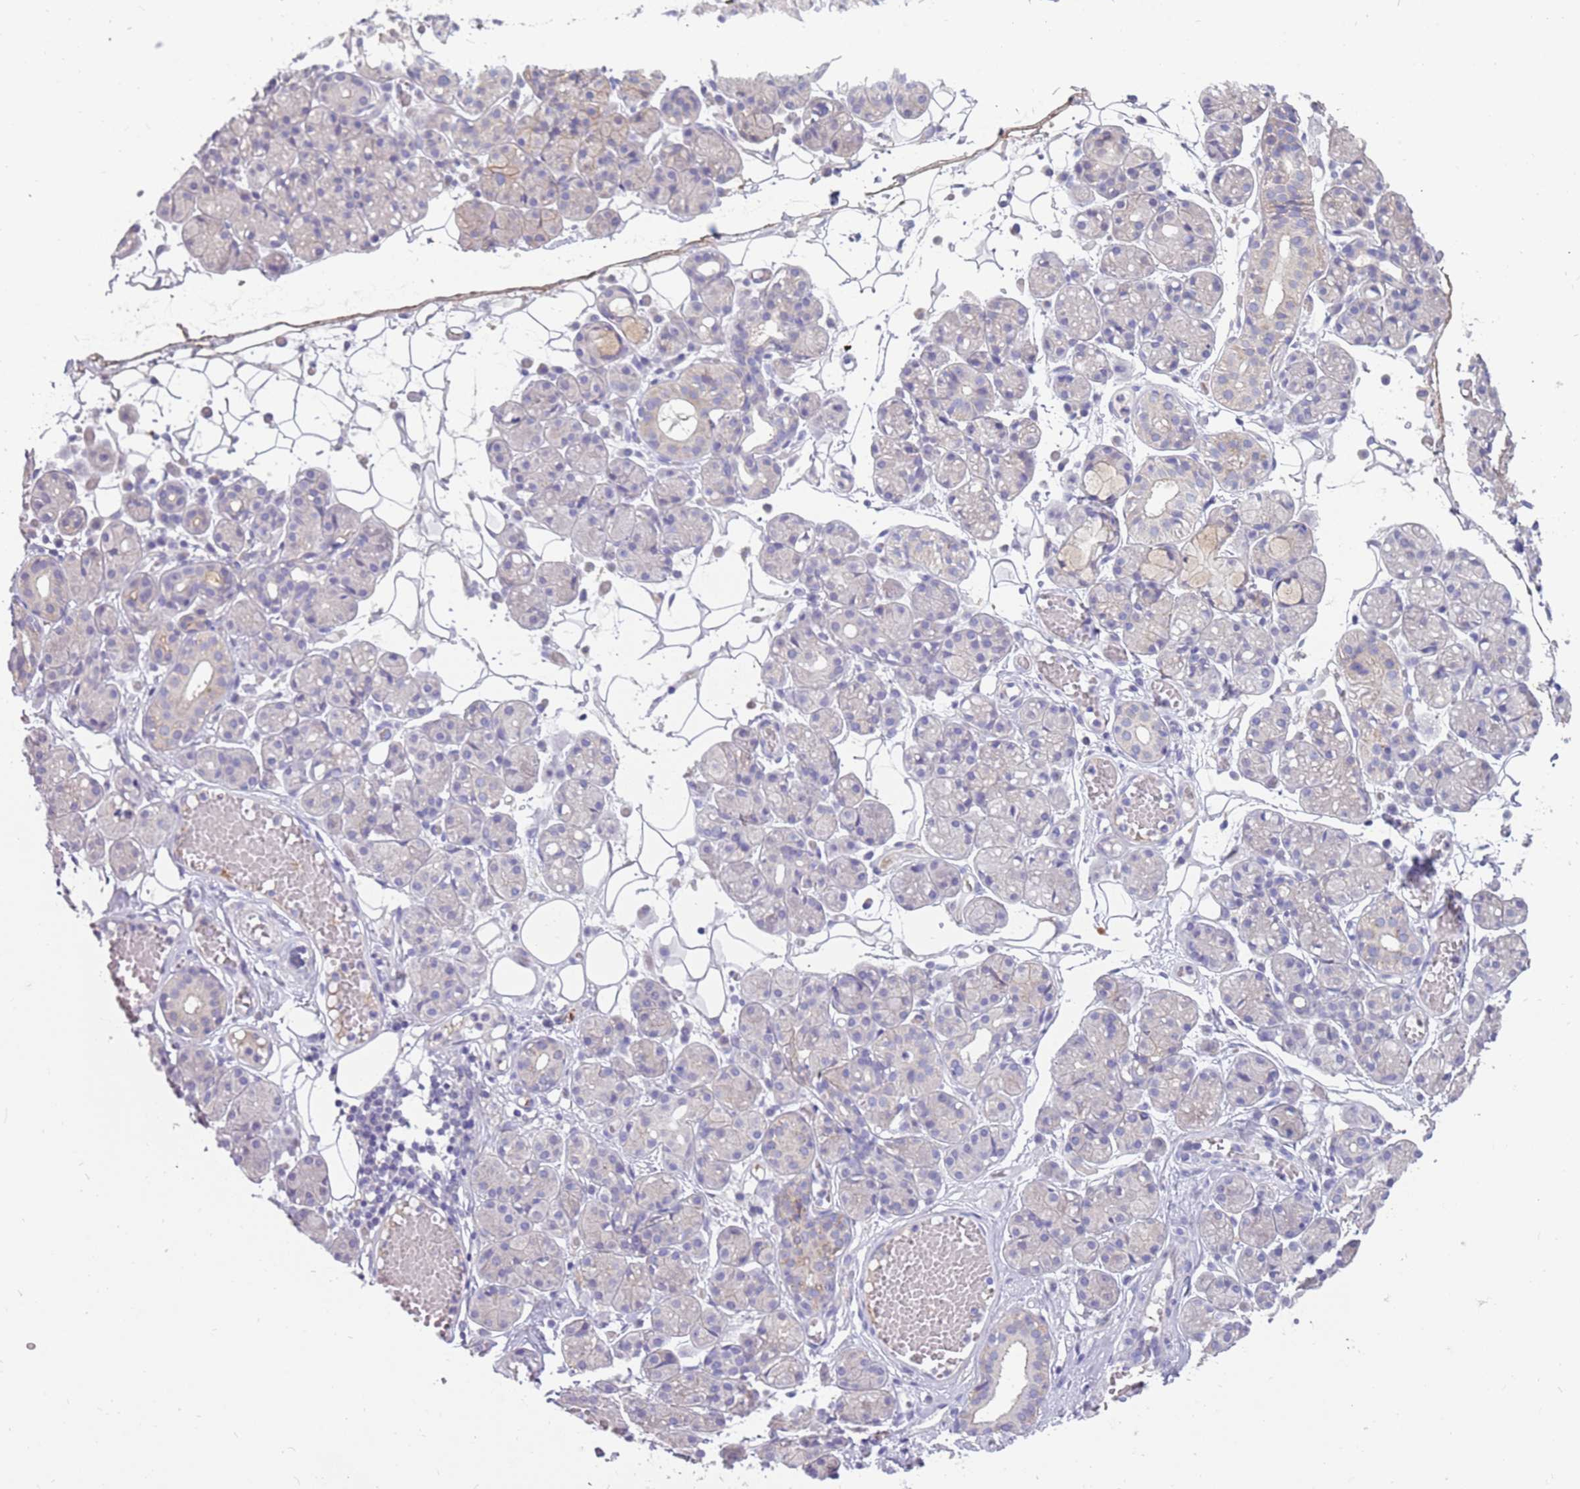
{"staining": {"intensity": "negative", "quantity": "none", "location": "none"}, "tissue": "salivary gland", "cell_type": "Glandular cells", "image_type": "normal", "snomed": [{"axis": "morphology", "description": "Normal tissue, NOS"}, {"axis": "topography", "description": "Salivary gland"}], "caption": "DAB (3,3'-diaminobenzidine) immunohistochemical staining of benign salivary gland reveals no significant staining in glandular cells. (Brightfield microscopy of DAB immunohistochemistry at high magnification).", "gene": "RHCG", "patient": {"sex": "male", "age": 63}}